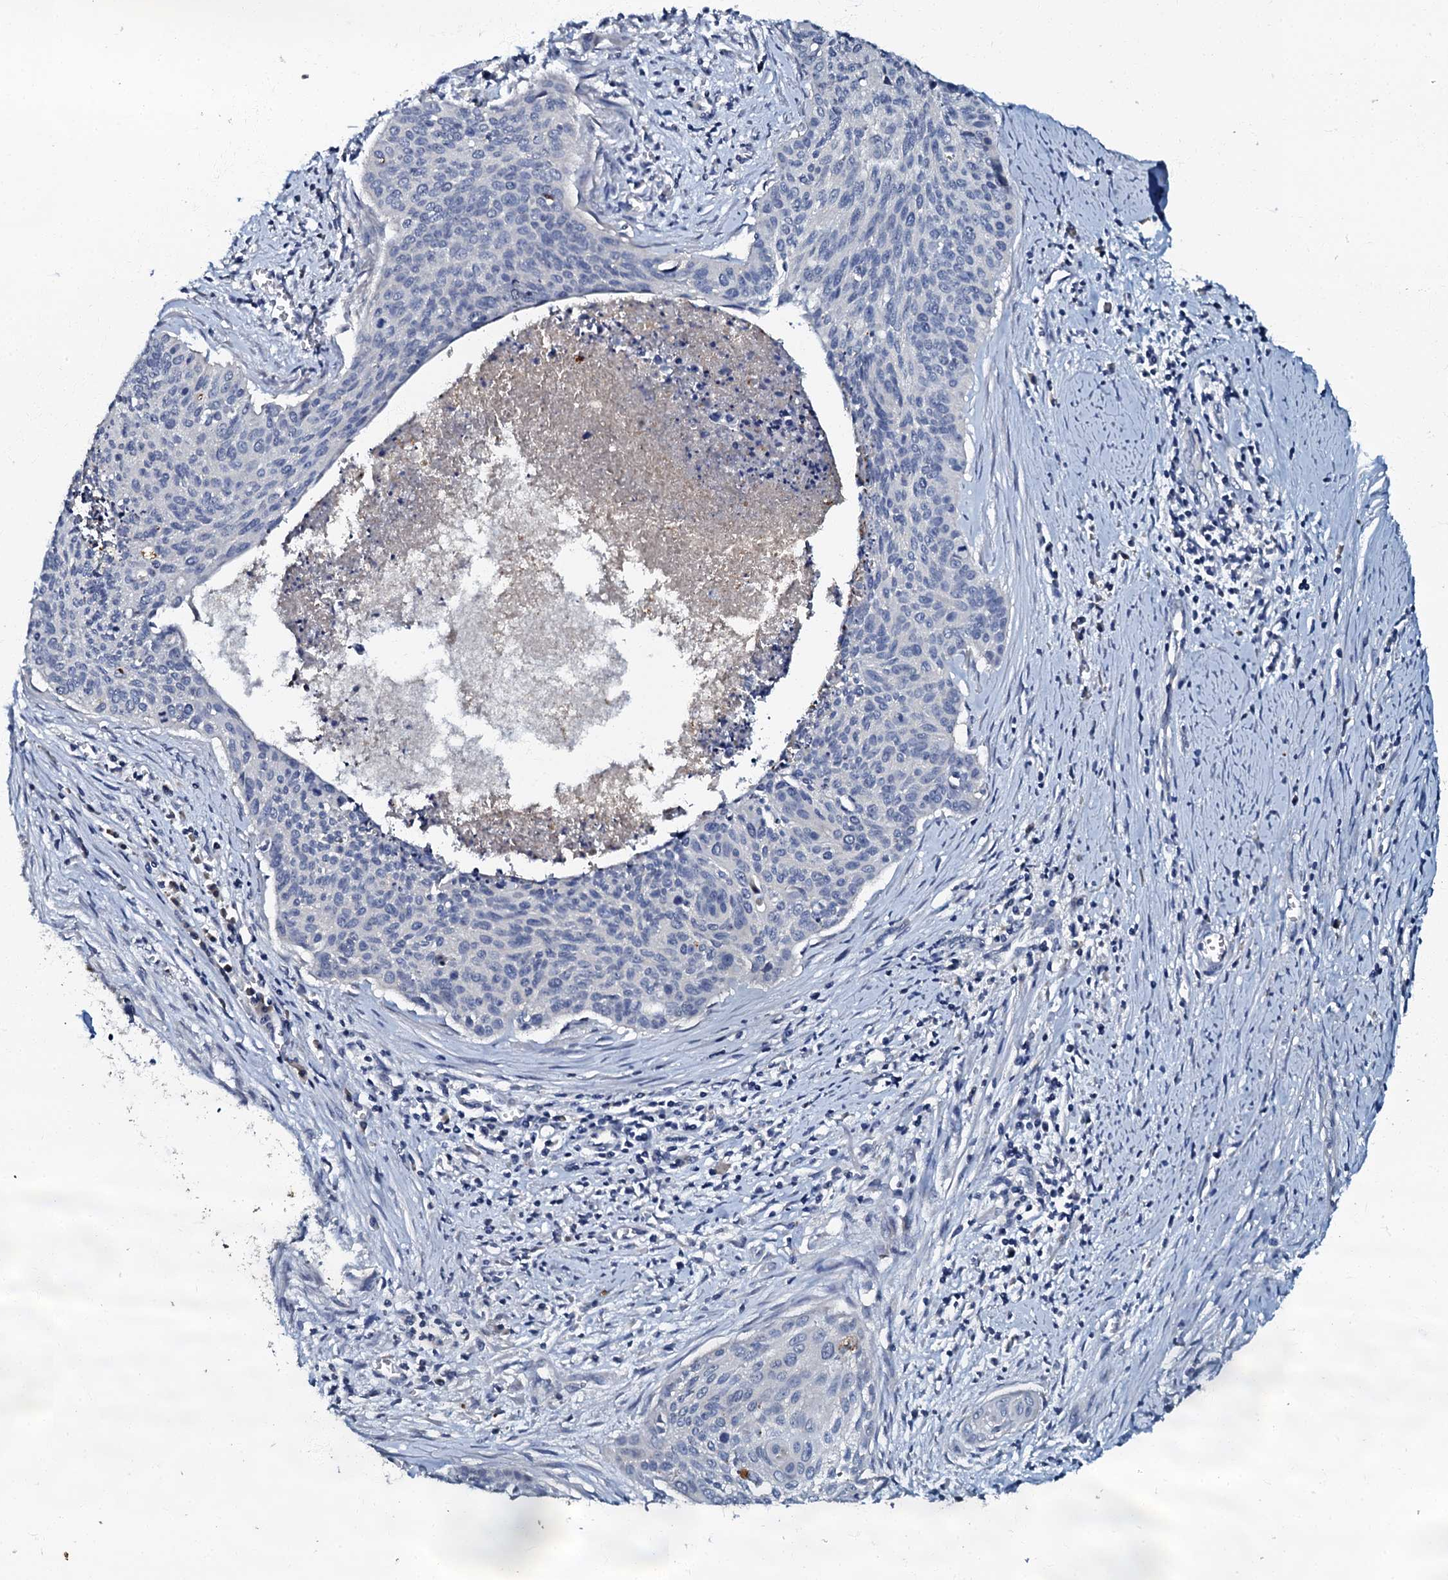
{"staining": {"intensity": "negative", "quantity": "none", "location": "none"}, "tissue": "cervical cancer", "cell_type": "Tumor cells", "image_type": "cancer", "snomed": [{"axis": "morphology", "description": "Squamous cell carcinoma, NOS"}, {"axis": "topography", "description": "Cervix"}], "caption": "The image reveals no significant expression in tumor cells of squamous cell carcinoma (cervical). The staining is performed using DAB (3,3'-diaminobenzidine) brown chromogen with nuclei counter-stained in using hematoxylin.", "gene": "OLAH", "patient": {"sex": "female", "age": 55}}